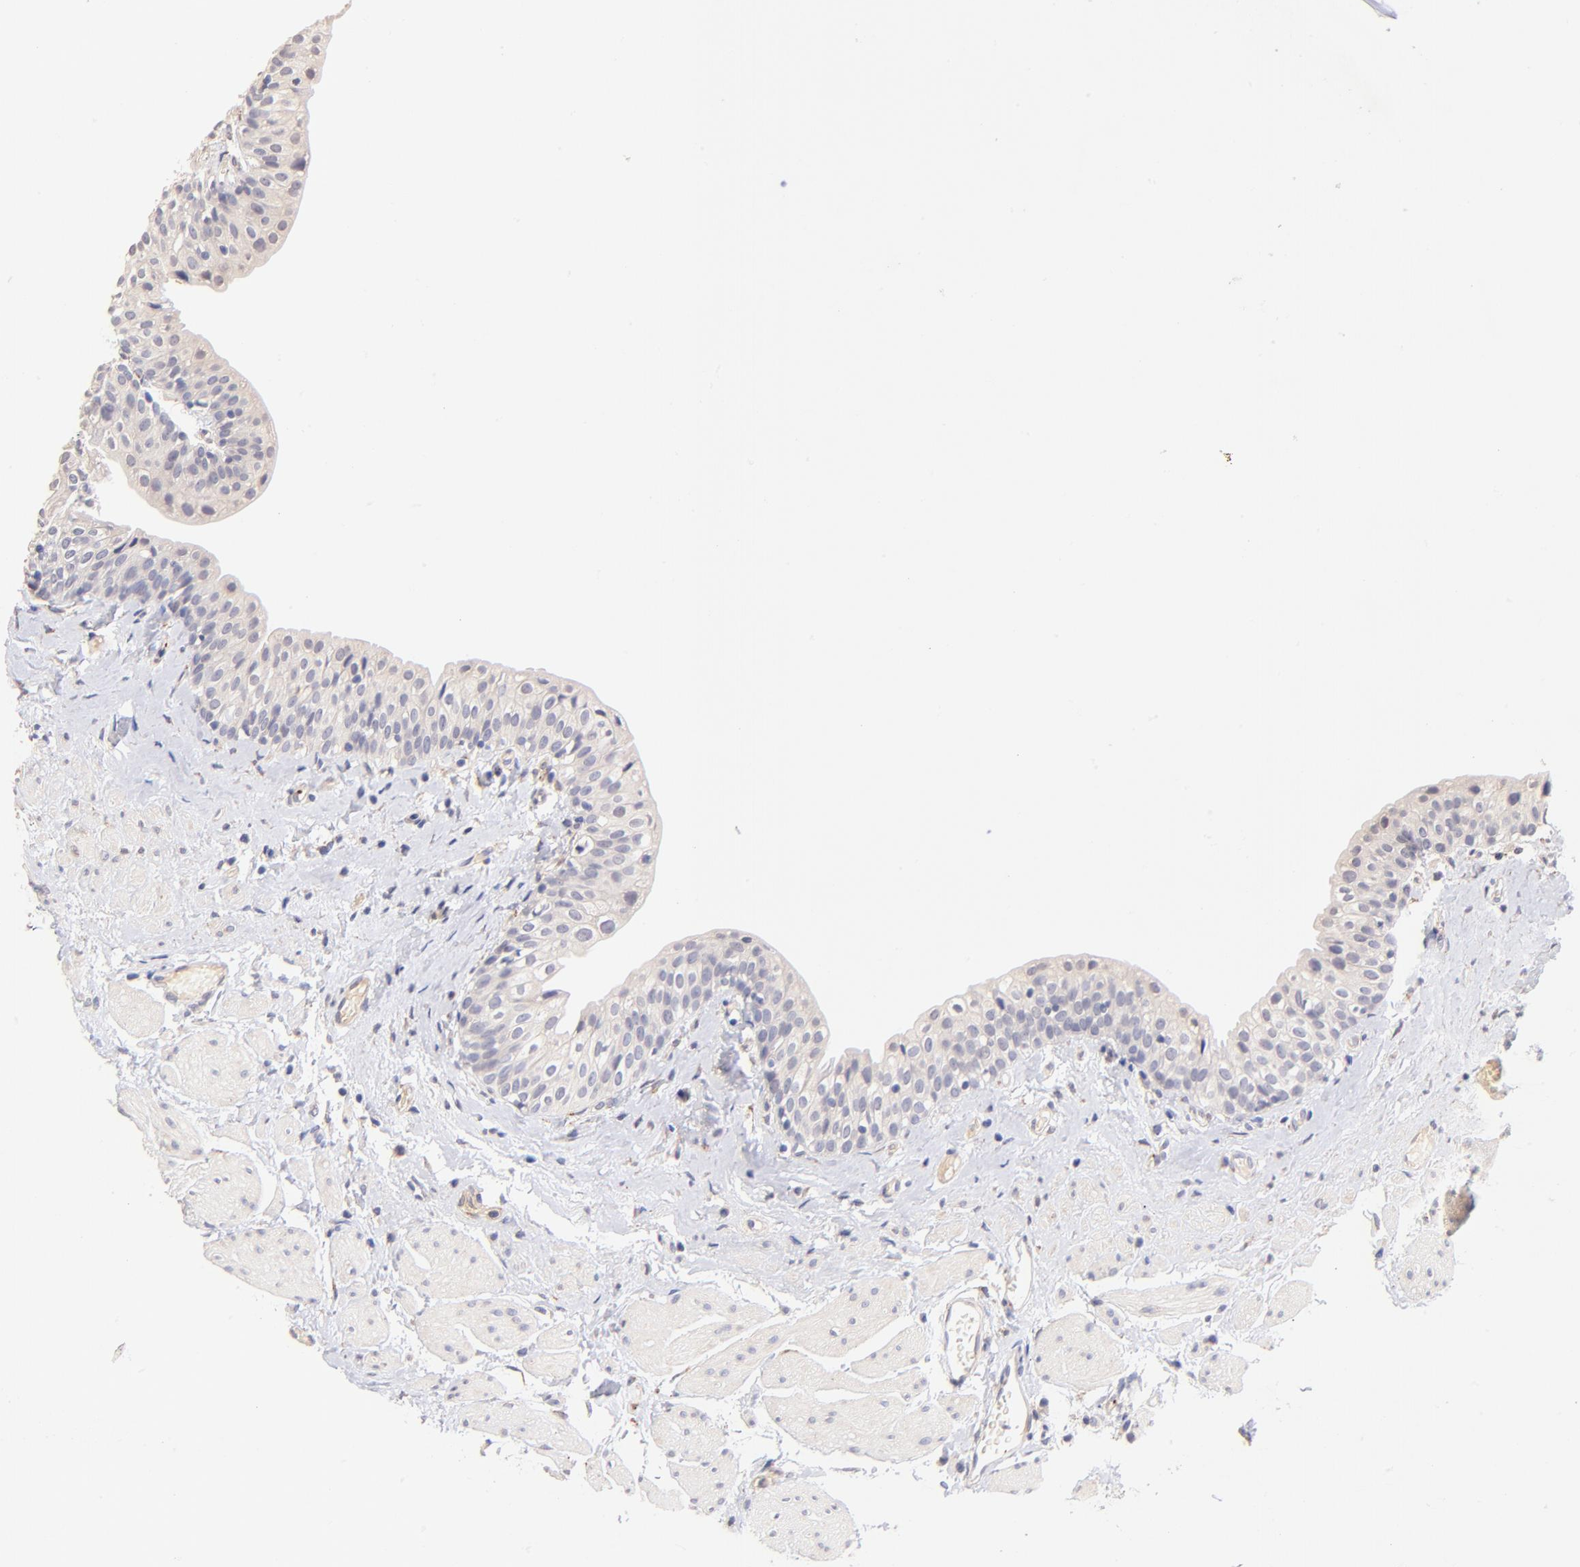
{"staining": {"intensity": "weak", "quantity": "<25%", "location": "cytoplasmic/membranous"}, "tissue": "urinary bladder", "cell_type": "Urothelial cells", "image_type": "normal", "snomed": [{"axis": "morphology", "description": "Normal tissue, NOS"}, {"axis": "topography", "description": "Urinary bladder"}], "caption": "Histopathology image shows no protein positivity in urothelial cells of normal urinary bladder. (DAB immunohistochemistry (IHC) with hematoxylin counter stain).", "gene": "SPARC", "patient": {"sex": "male", "age": 59}}